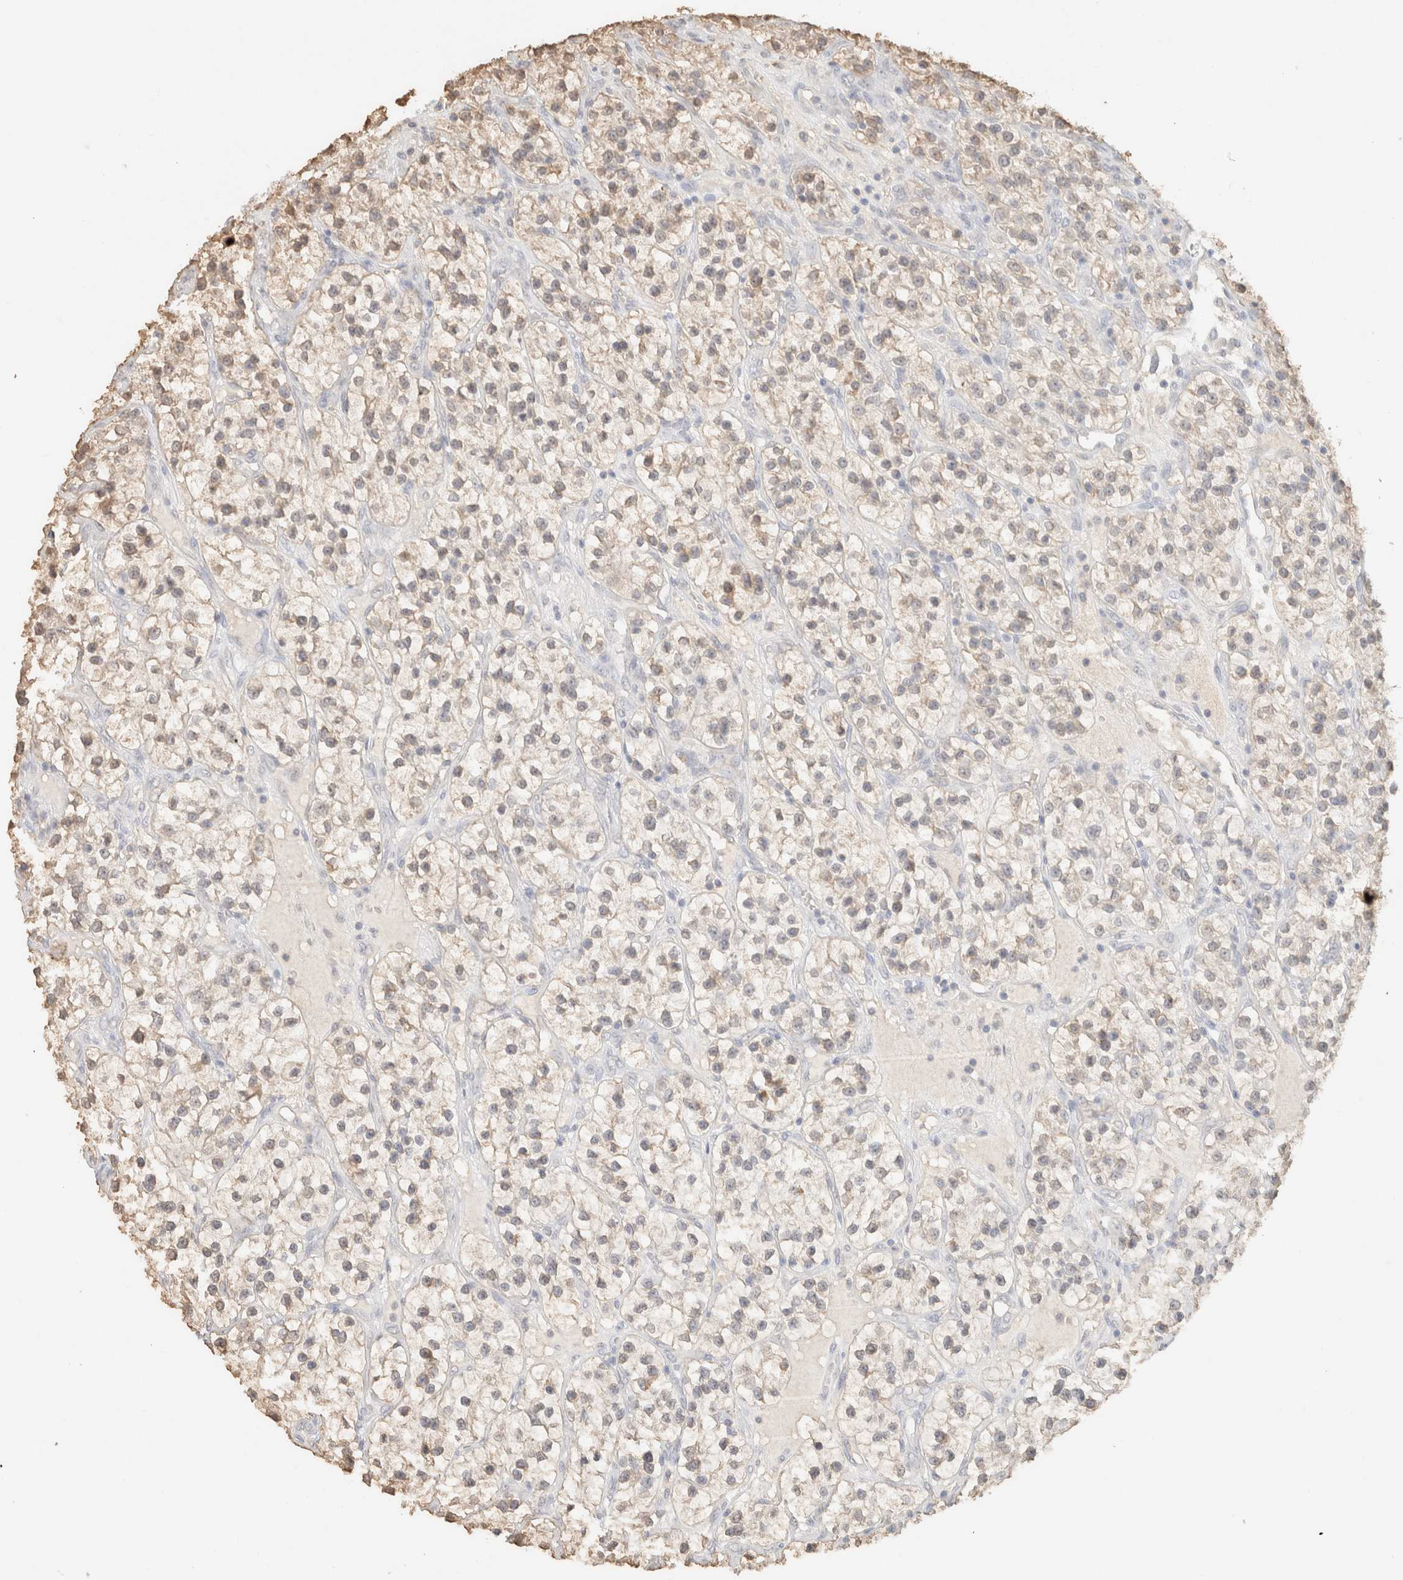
{"staining": {"intensity": "weak", "quantity": "<25%", "location": "cytoplasmic/membranous,nuclear"}, "tissue": "renal cancer", "cell_type": "Tumor cells", "image_type": "cancer", "snomed": [{"axis": "morphology", "description": "Adenocarcinoma, NOS"}, {"axis": "topography", "description": "Kidney"}], "caption": "Tumor cells are negative for brown protein staining in renal cancer (adenocarcinoma).", "gene": "CPA1", "patient": {"sex": "female", "age": 57}}